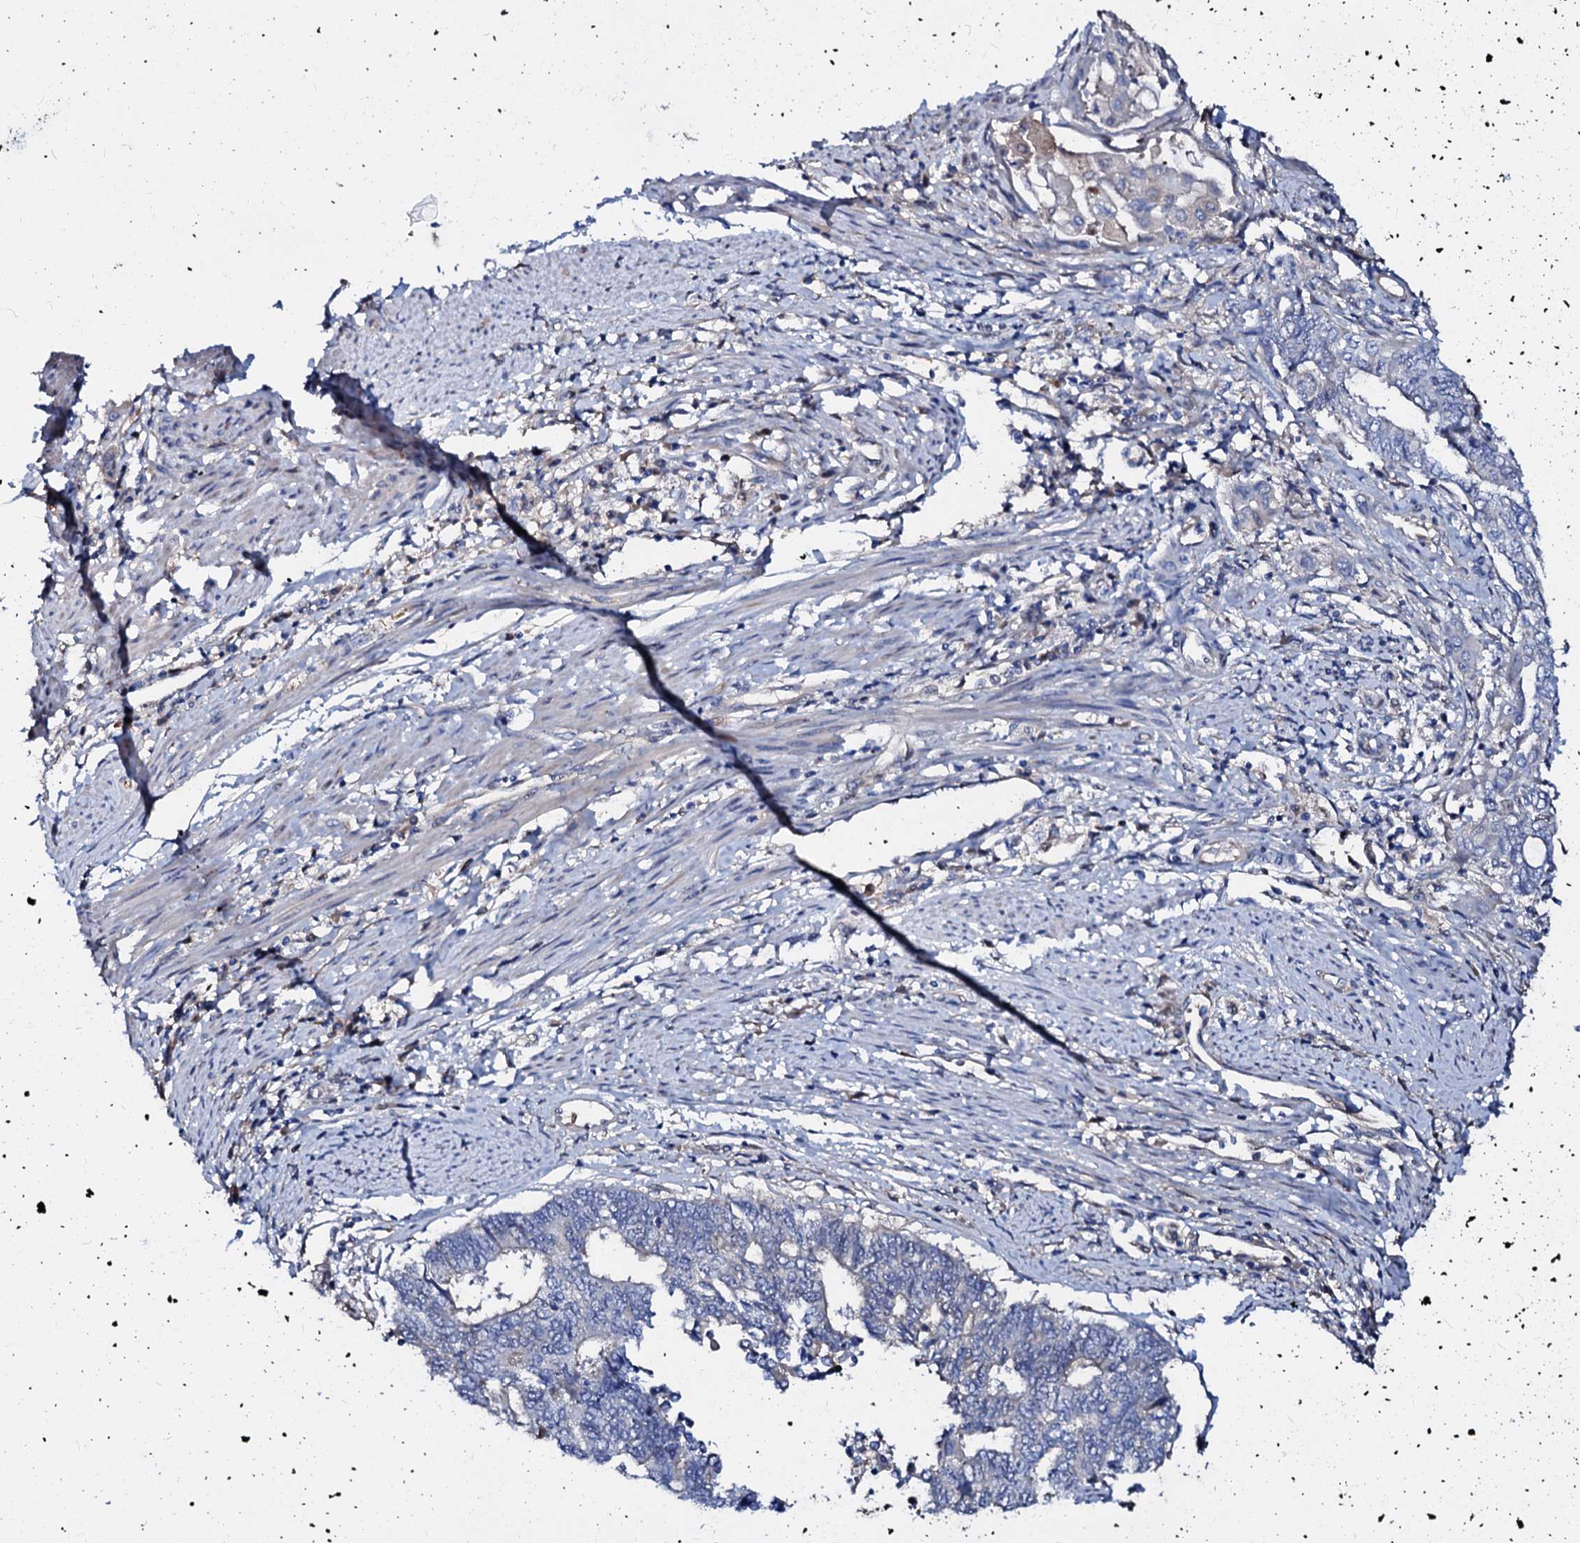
{"staining": {"intensity": "negative", "quantity": "none", "location": "none"}, "tissue": "endometrial cancer", "cell_type": "Tumor cells", "image_type": "cancer", "snomed": [{"axis": "morphology", "description": "Adenocarcinoma, NOS"}, {"axis": "topography", "description": "Uterus"}, {"axis": "topography", "description": "Endometrium"}], "caption": "Tumor cells are negative for brown protein staining in endometrial adenocarcinoma.", "gene": "CSKMT", "patient": {"sex": "female", "age": 70}}